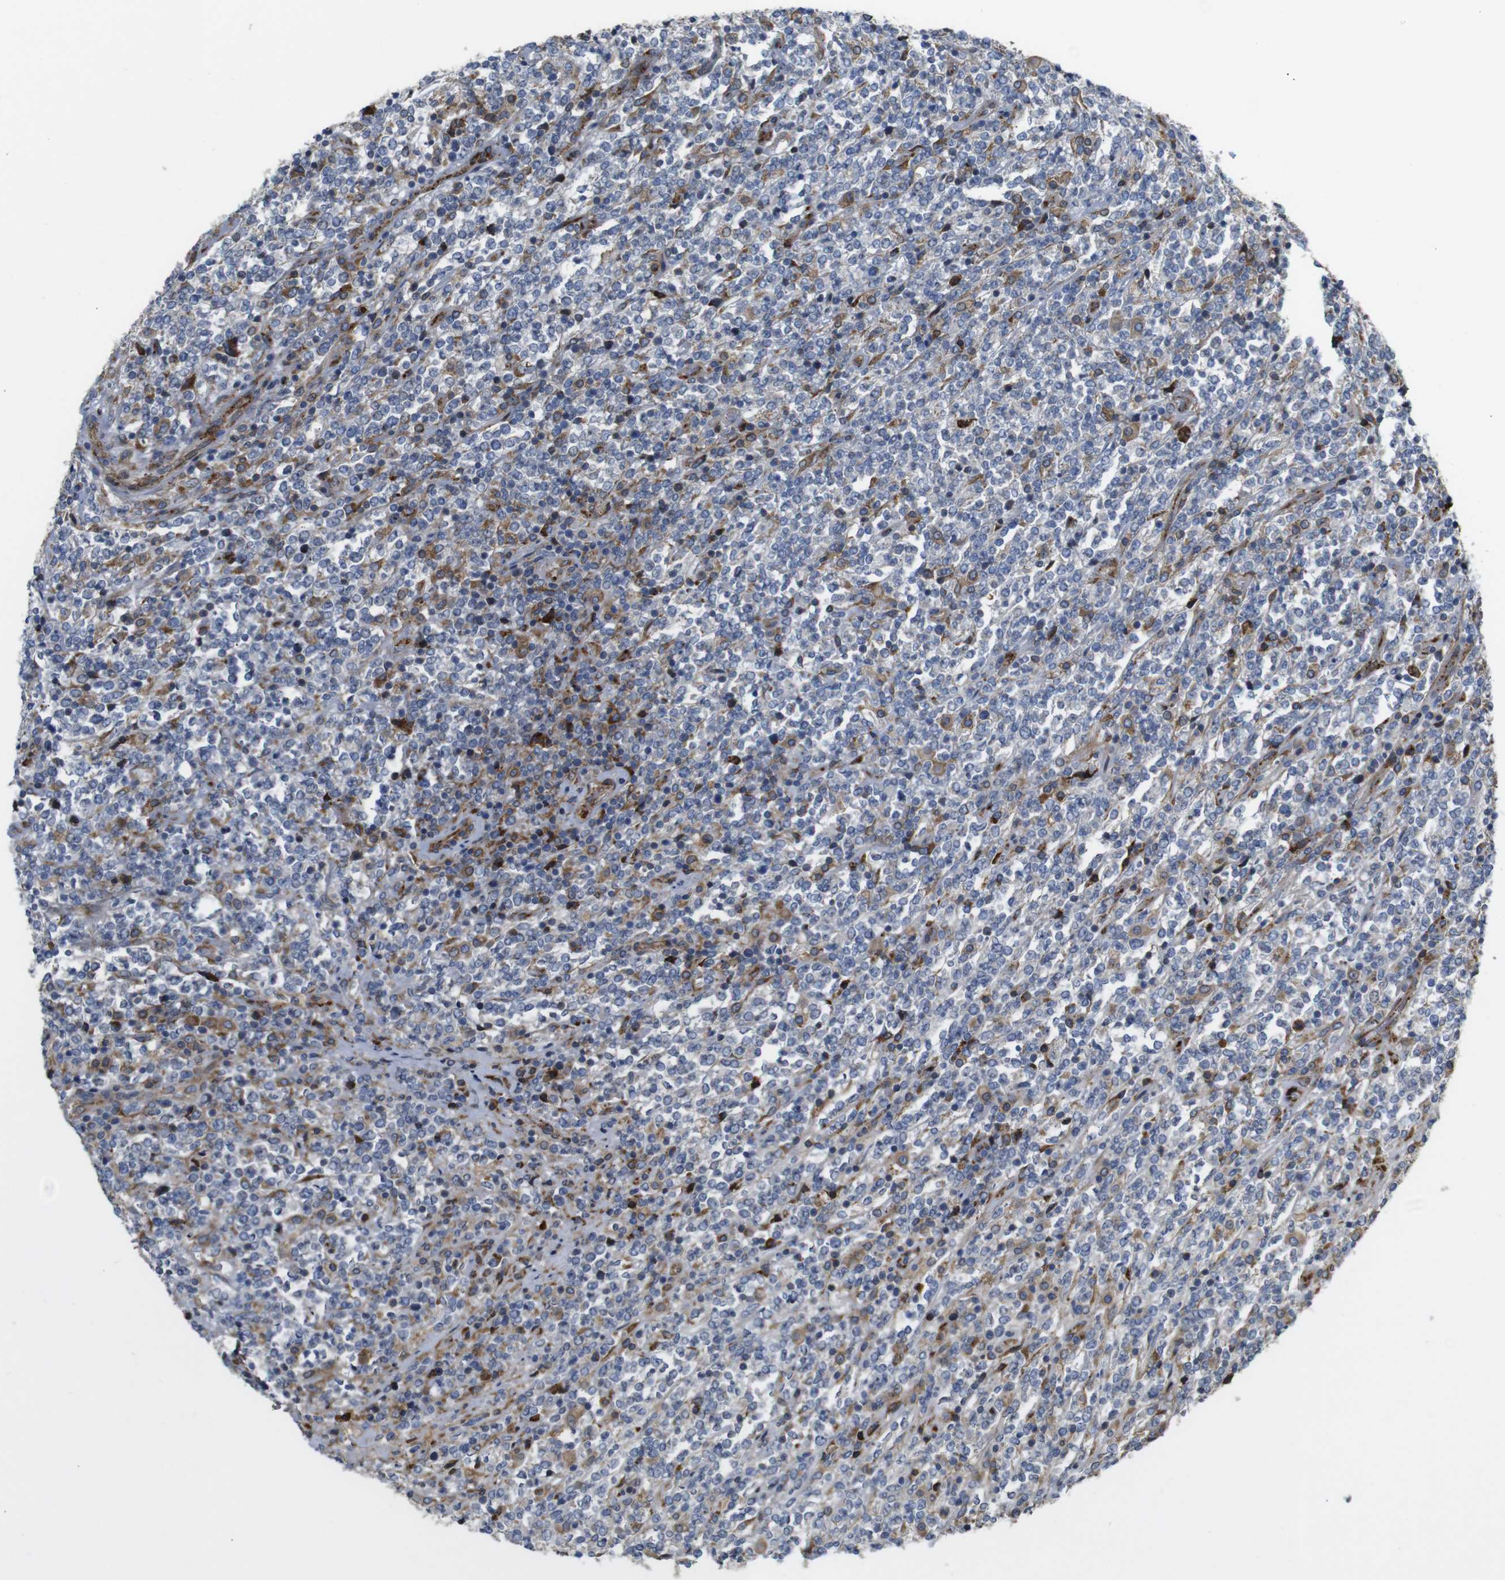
{"staining": {"intensity": "moderate", "quantity": "25%-75%", "location": "cytoplasmic/membranous"}, "tissue": "lymphoma", "cell_type": "Tumor cells", "image_type": "cancer", "snomed": [{"axis": "morphology", "description": "Malignant lymphoma, non-Hodgkin's type, High grade"}, {"axis": "topography", "description": "Soft tissue"}], "caption": "A photomicrograph showing moderate cytoplasmic/membranous expression in about 25%-75% of tumor cells in lymphoma, as visualized by brown immunohistochemical staining.", "gene": "UBE2G2", "patient": {"sex": "male", "age": 18}}